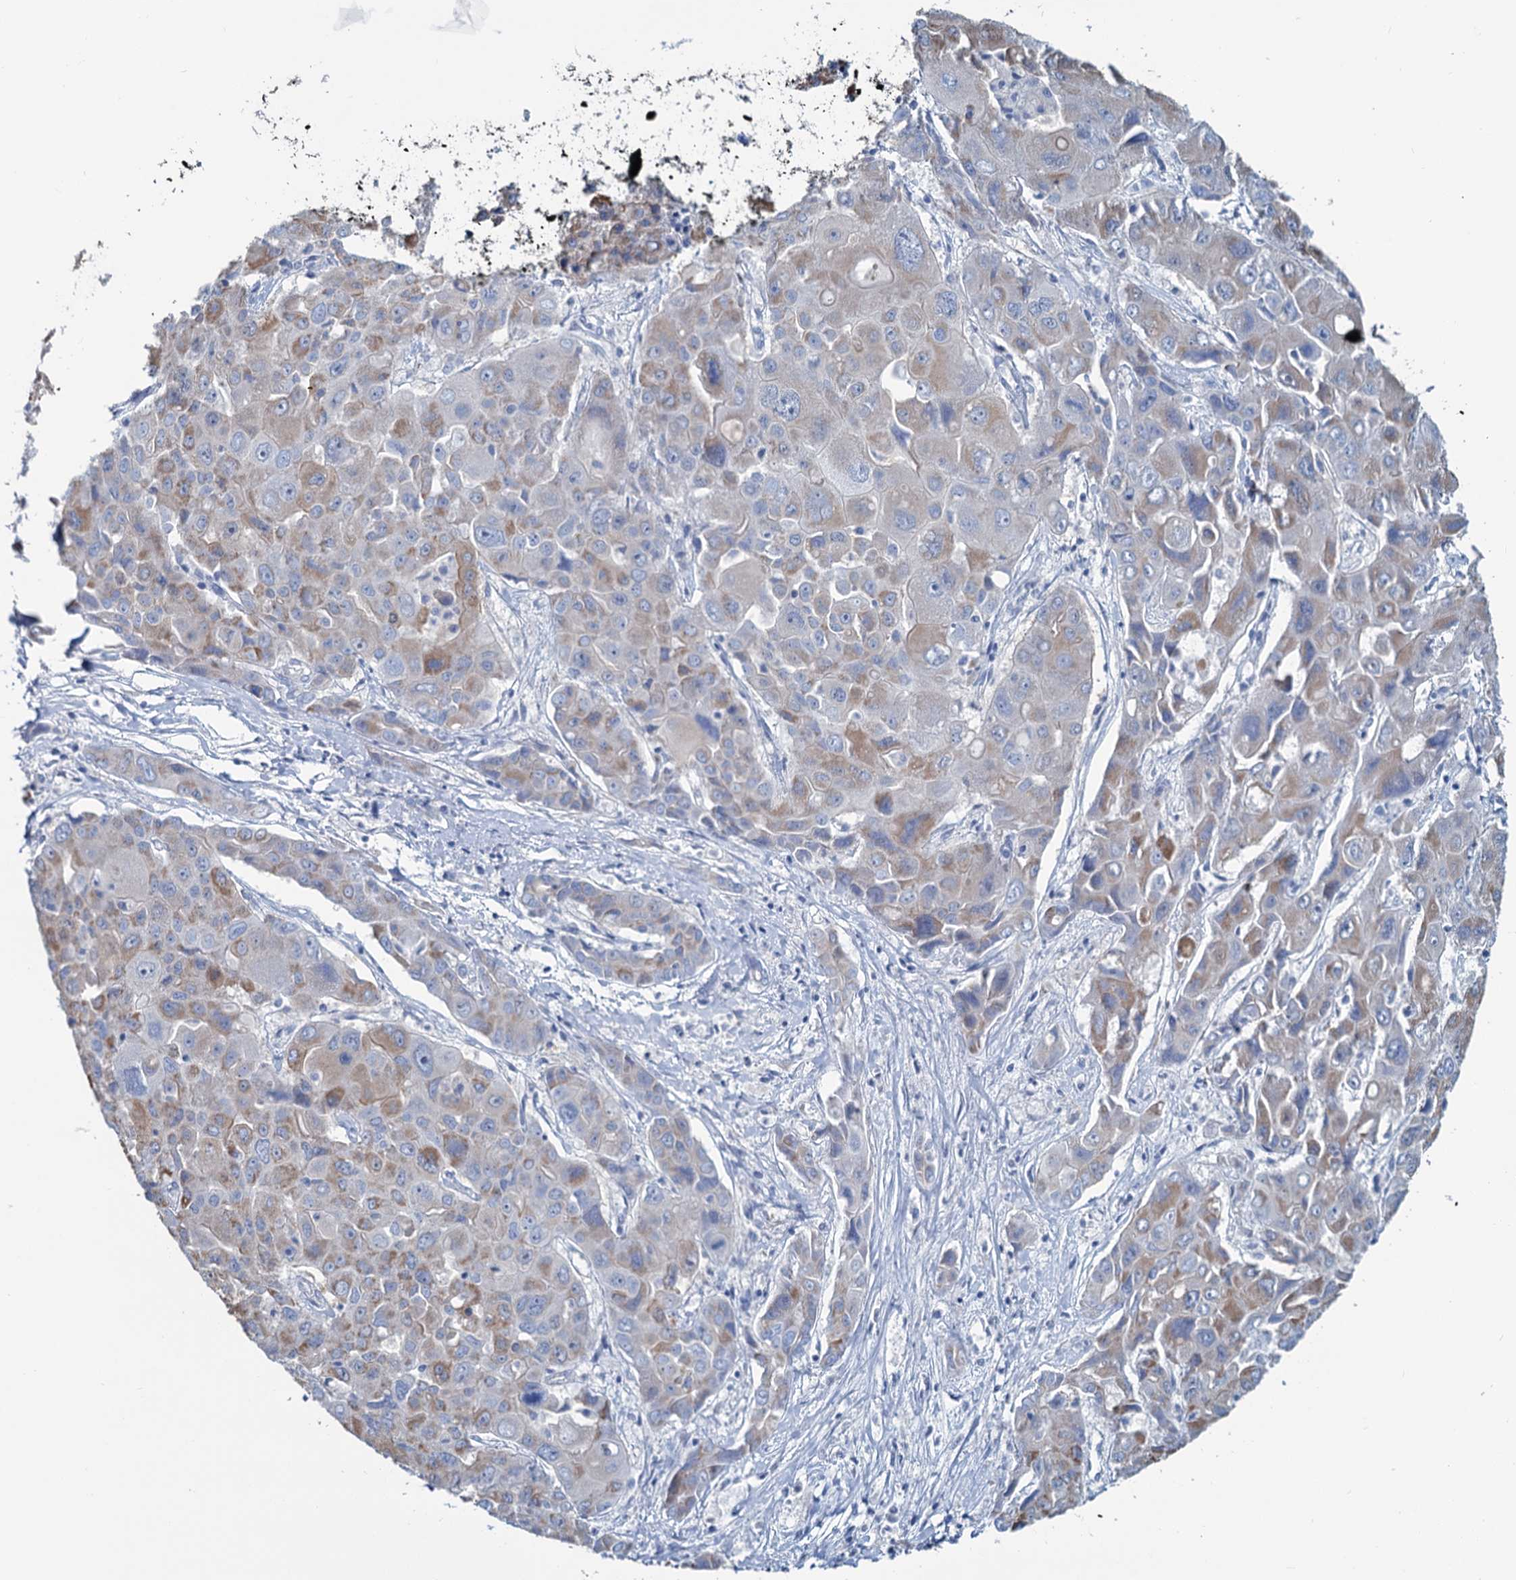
{"staining": {"intensity": "weak", "quantity": "25%-75%", "location": "cytoplasmic/membranous"}, "tissue": "liver cancer", "cell_type": "Tumor cells", "image_type": "cancer", "snomed": [{"axis": "morphology", "description": "Cholangiocarcinoma"}, {"axis": "topography", "description": "Liver"}], "caption": "Protein positivity by immunohistochemistry (IHC) reveals weak cytoplasmic/membranous expression in approximately 25%-75% of tumor cells in liver cancer (cholangiocarcinoma).", "gene": "SLC1A3", "patient": {"sex": "male", "age": 67}}